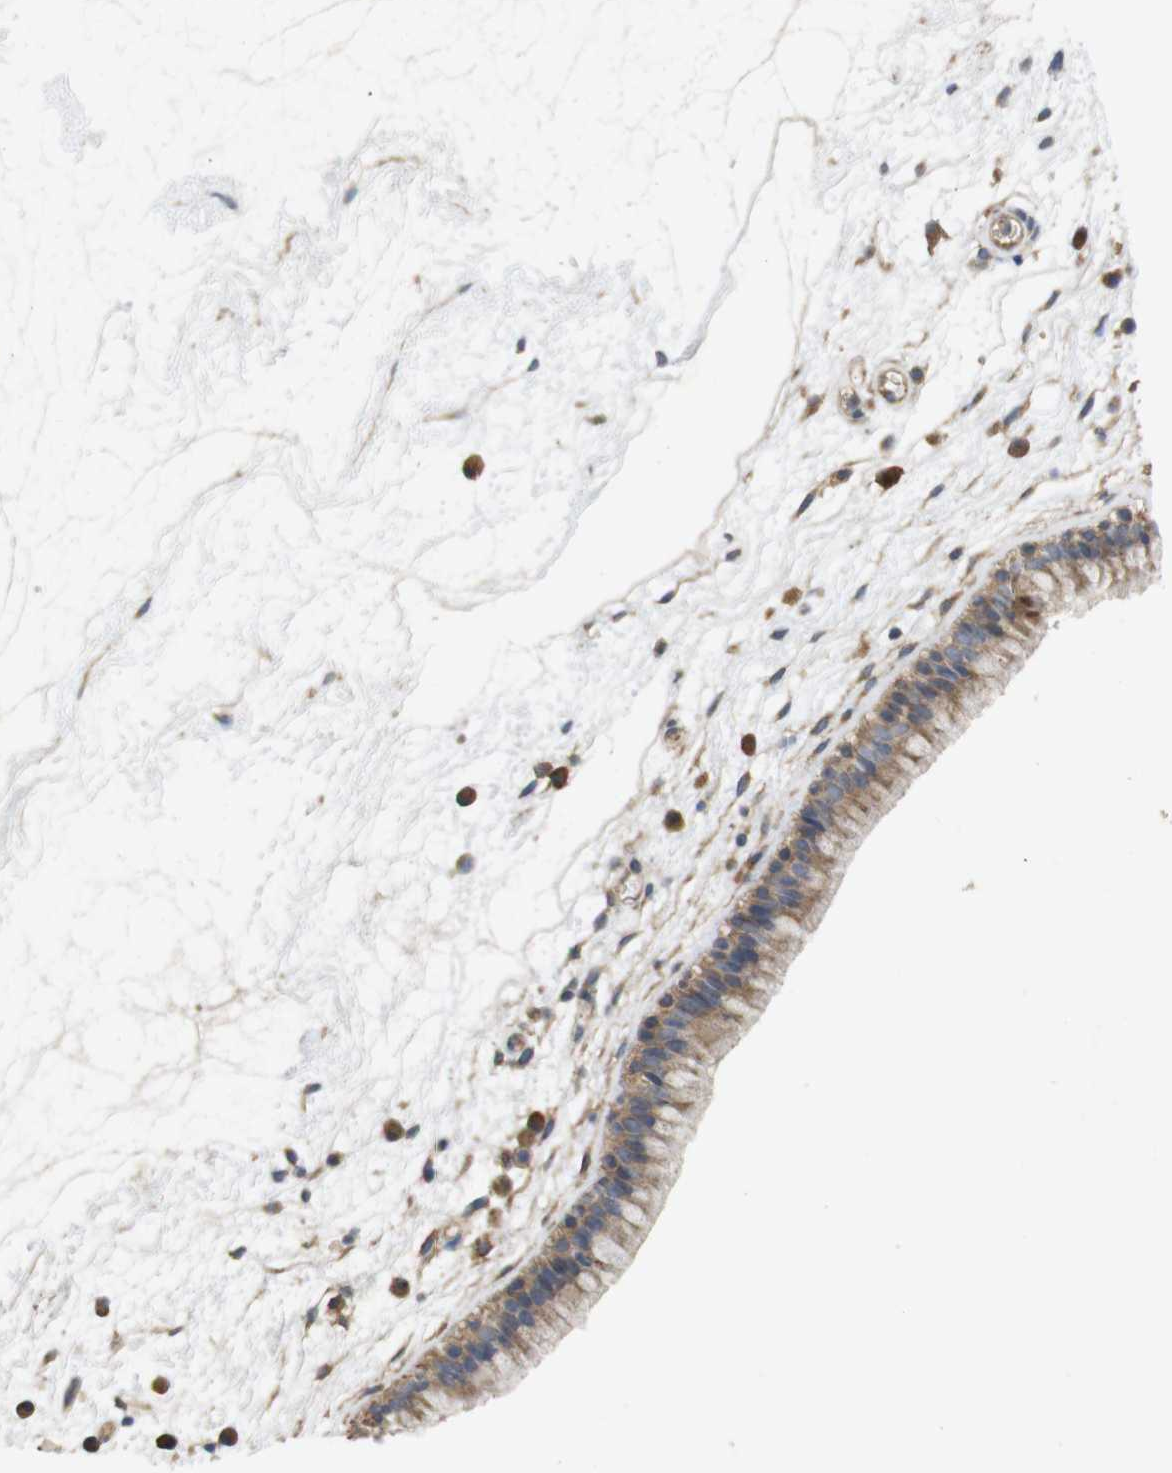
{"staining": {"intensity": "moderate", "quantity": ">75%", "location": "cytoplasmic/membranous"}, "tissue": "nasopharynx", "cell_type": "Respiratory epithelial cells", "image_type": "normal", "snomed": [{"axis": "morphology", "description": "Normal tissue, NOS"}, {"axis": "morphology", "description": "Inflammation, NOS"}, {"axis": "topography", "description": "Nasopharynx"}], "caption": "This image displays benign nasopharynx stained with immunohistochemistry to label a protein in brown. The cytoplasmic/membranous of respiratory epithelial cells show moderate positivity for the protein. Nuclei are counter-stained blue.", "gene": "KCNS3", "patient": {"sex": "male", "age": 48}}